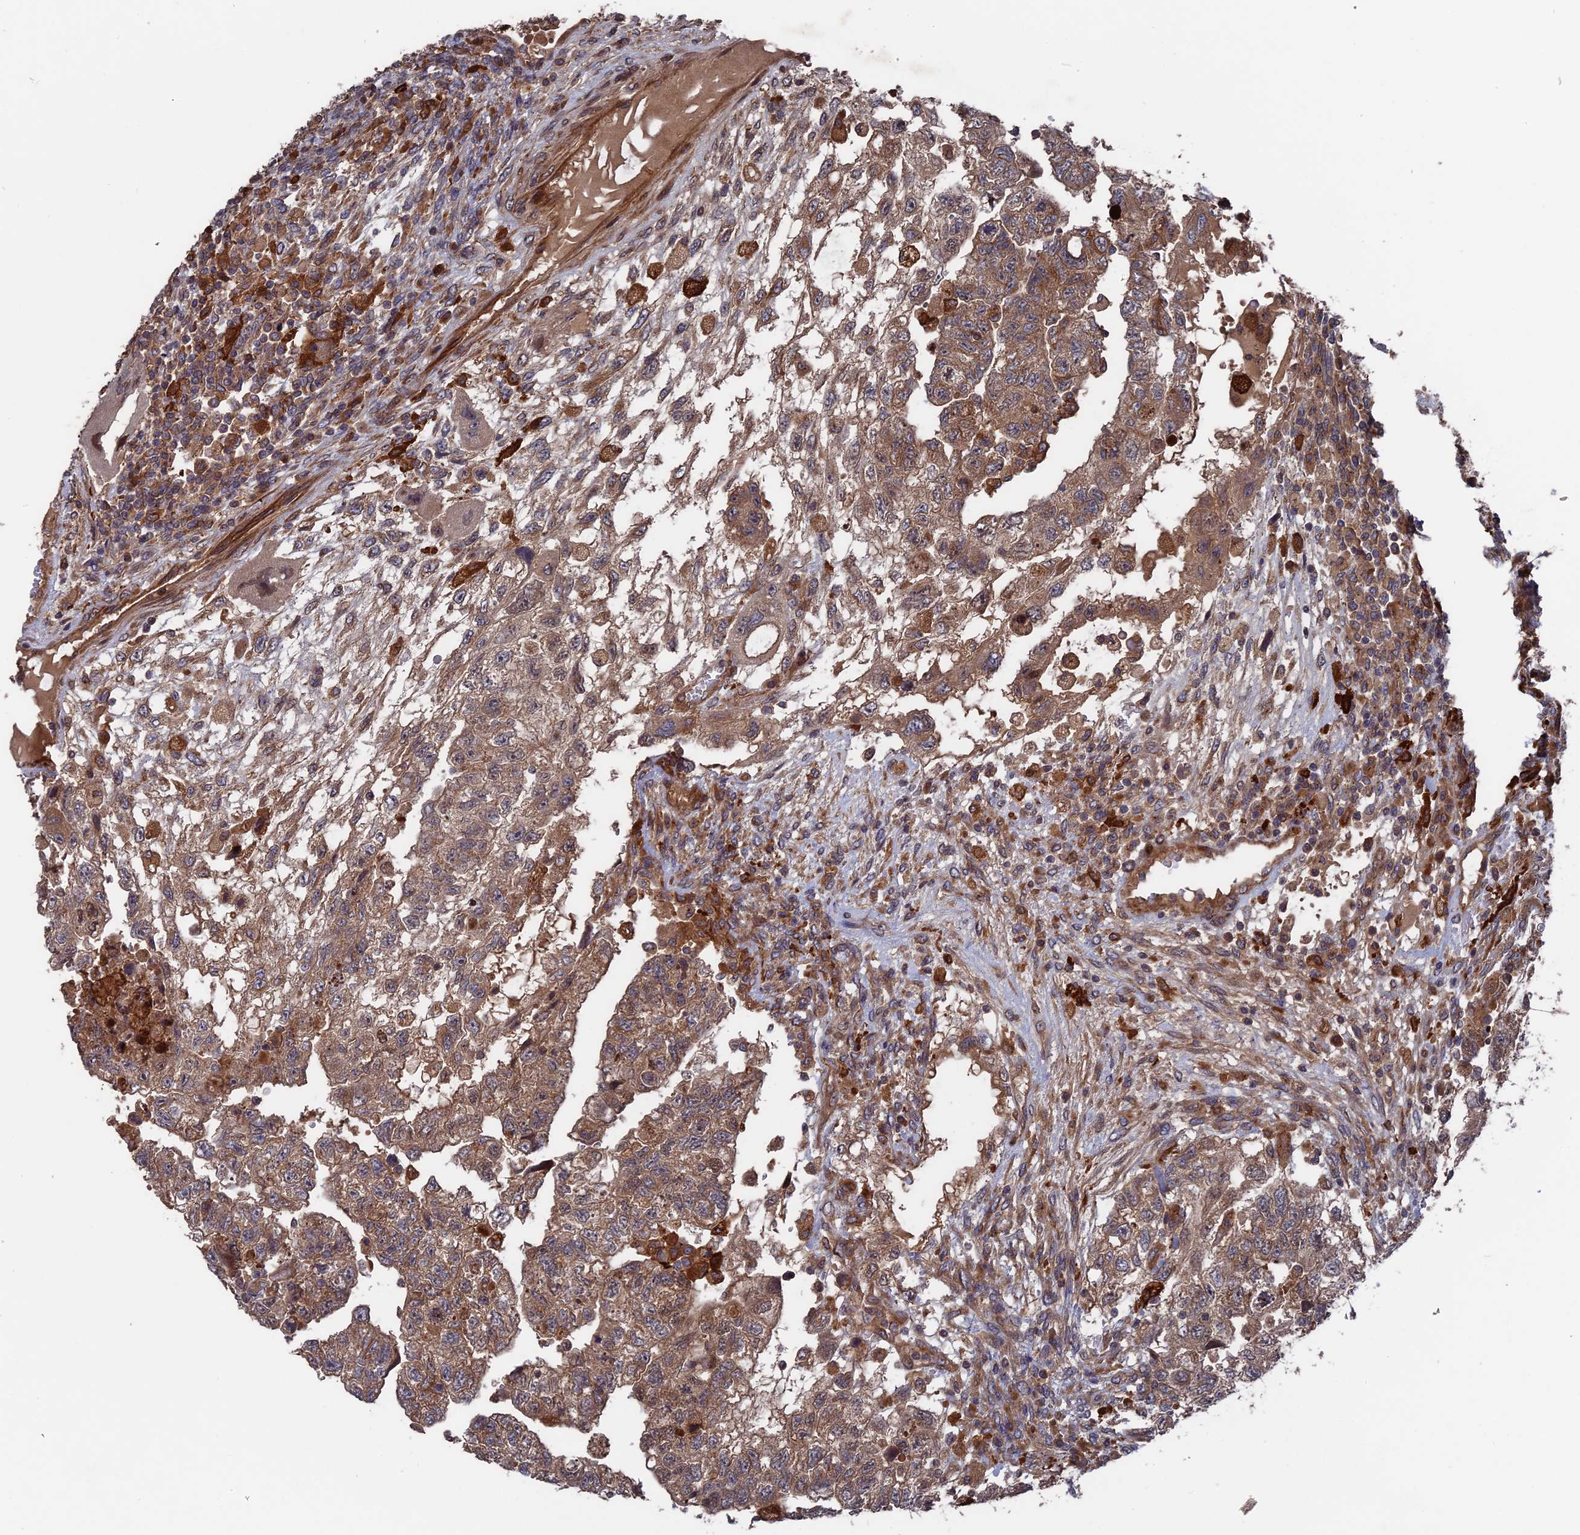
{"staining": {"intensity": "moderate", "quantity": ">75%", "location": "cytoplasmic/membranous"}, "tissue": "testis cancer", "cell_type": "Tumor cells", "image_type": "cancer", "snomed": [{"axis": "morphology", "description": "Carcinoma, Embryonal, NOS"}, {"axis": "topography", "description": "Testis"}], "caption": "The immunohistochemical stain shows moderate cytoplasmic/membranous expression in tumor cells of embryonal carcinoma (testis) tissue.", "gene": "DEF8", "patient": {"sex": "male", "age": 36}}